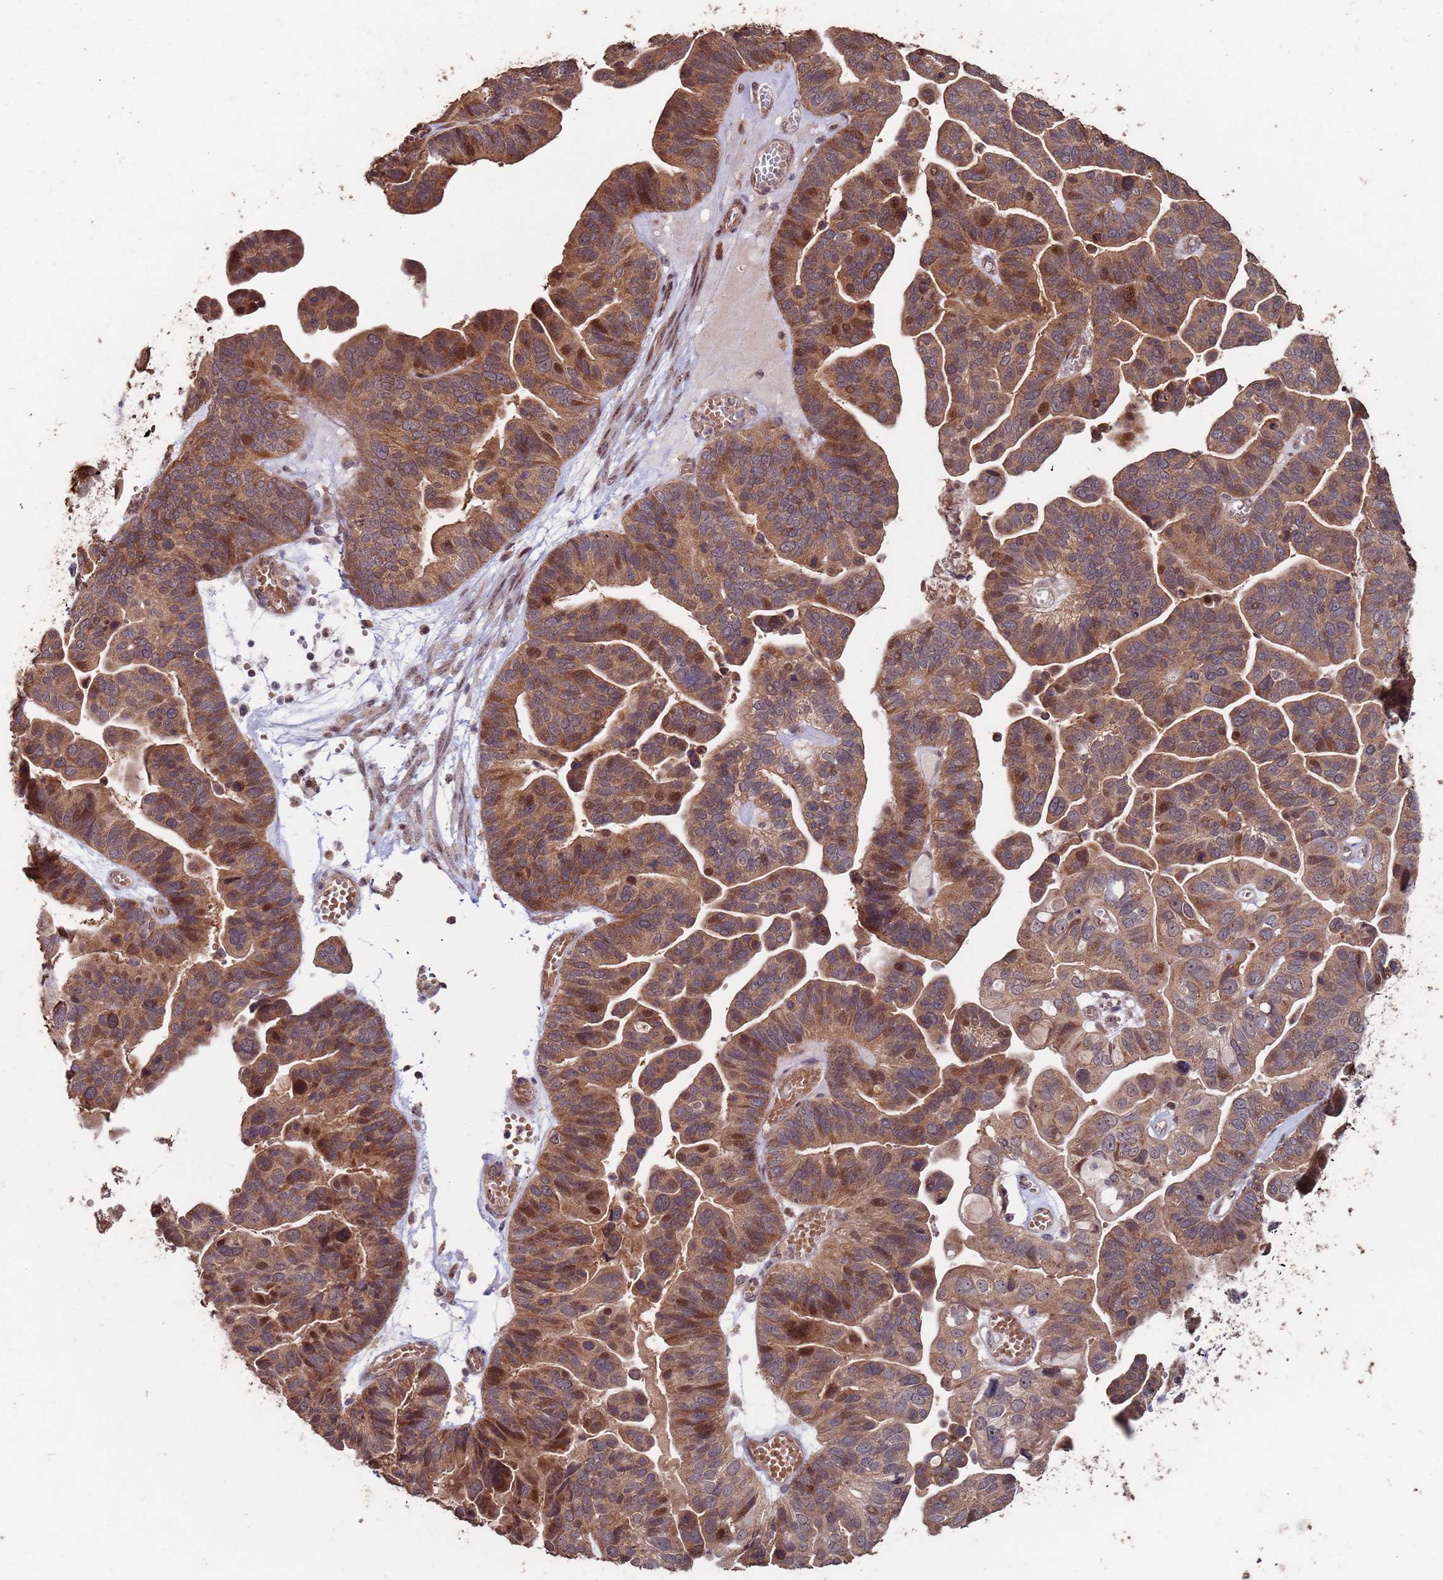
{"staining": {"intensity": "moderate", "quantity": ">75%", "location": "cytoplasmic/membranous,nuclear"}, "tissue": "ovarian cancer", "cell_type": "Tumor cells", "image_type": "cancer", "snomed": [{"axis": "morphology", "description": "Cystadenocarcinoma, serous, NOS"}, {"axis": "topography", "description": "Ovary"}], "caption": "There is medium levels of moderate cytoplasmic/membranous and nuclear positivity in tumor cells of serous cystadenocarcinoma (ovarian), as demonstrated by immunohistochemical staining (brown color).", "gene": "PRR7", "patient": {"sex": "female", "age": 56}}